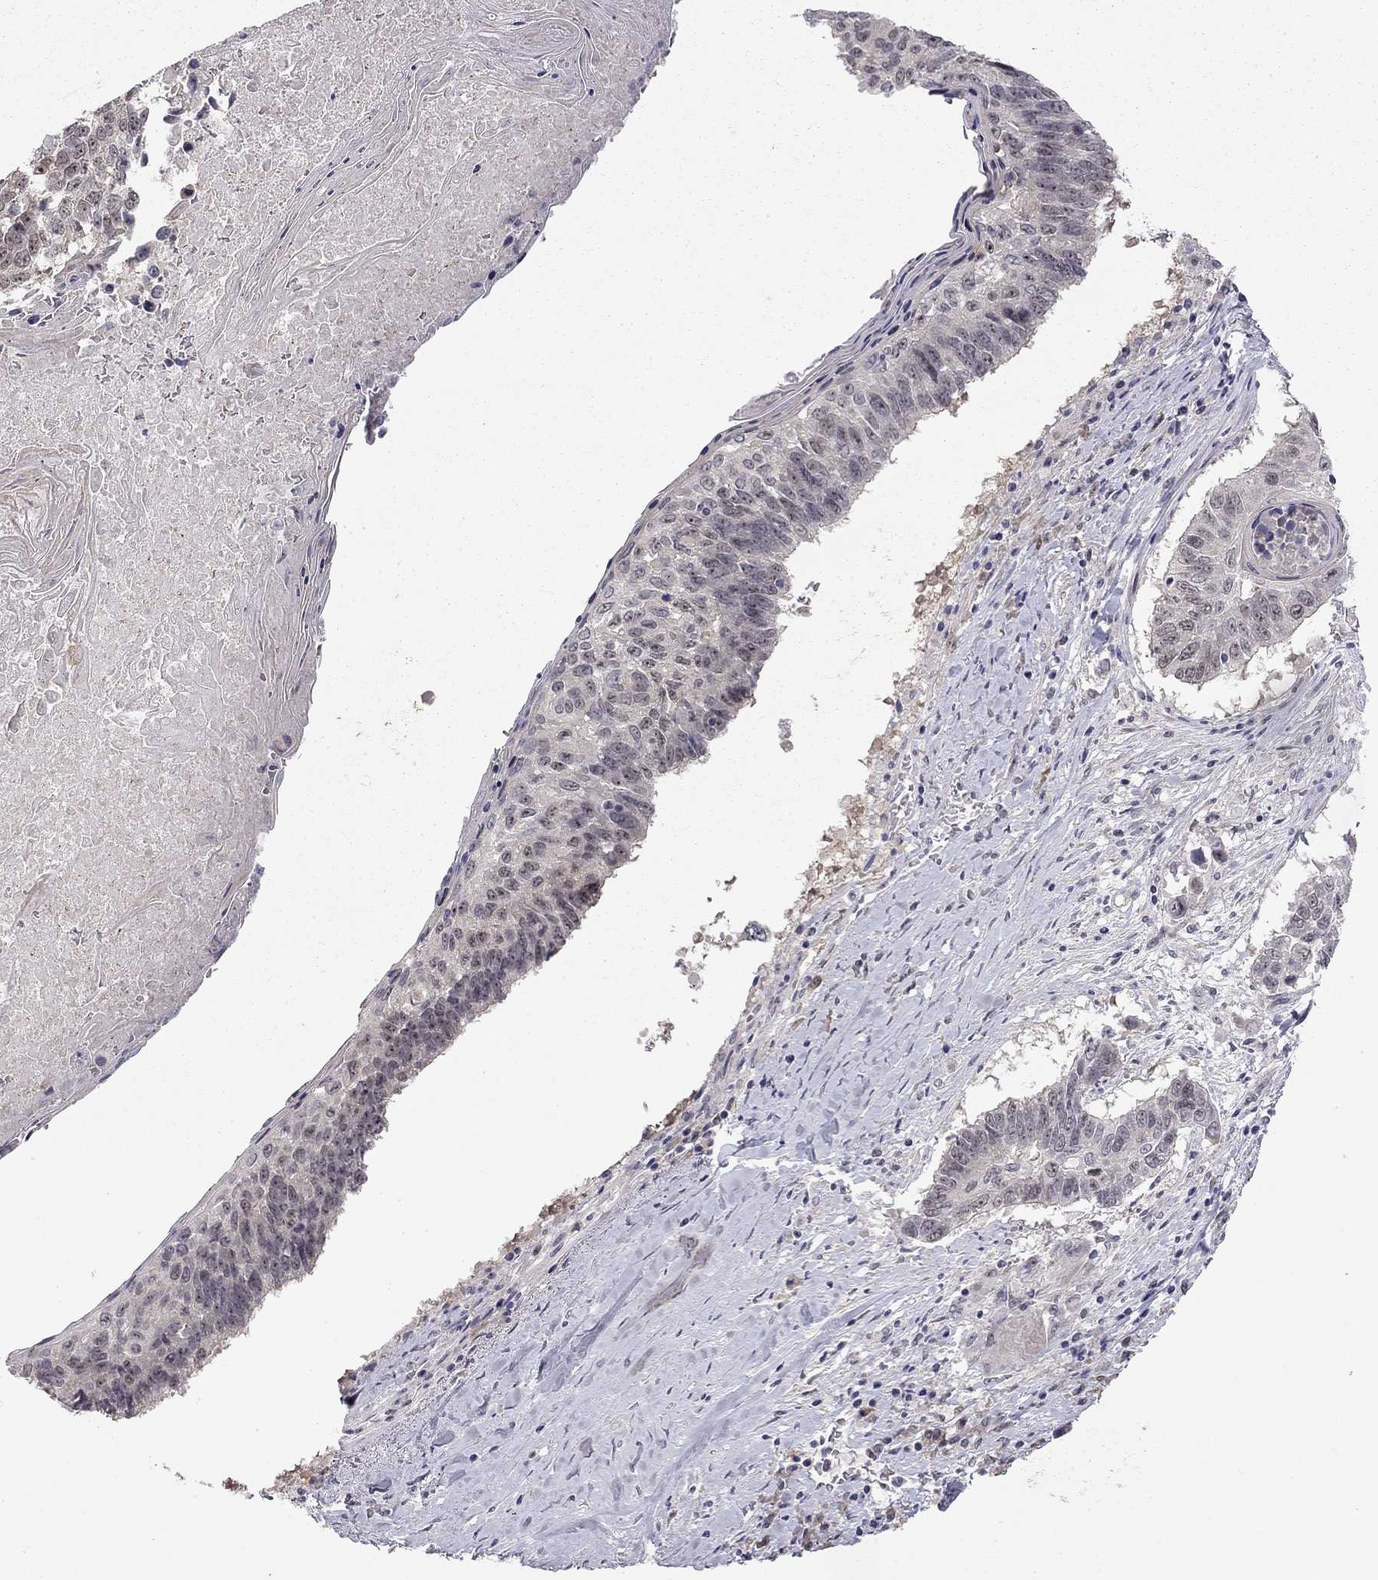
{"staining": {"intensity": "moderate", "quantity": "<25%", "location": "nuclear"}, "tissue": "lung cancer", "cell_type": "Tumor cells", "image_type": "cancer", "snomed": [{"axis": "morphology", "description": "Squamous cell carcinoma, NOS"}, {"axis": "topography", "description": "Lung"}], "caption": "Immunohistochemistry (IHC) staining of squamous cell carcinoma (lung), which reveals low levels of moderate nuclear expression in about <25% of tumor cells indicating moderate nuclear protein expression. The staining was performed using DAB (3,3'-diaminobenzidine) (brown) for protein detection and nuclei were counterstained in hematoxylin (blue).", "gene": "STXBP6", "patient": {"sex": "male", "age": 73}}